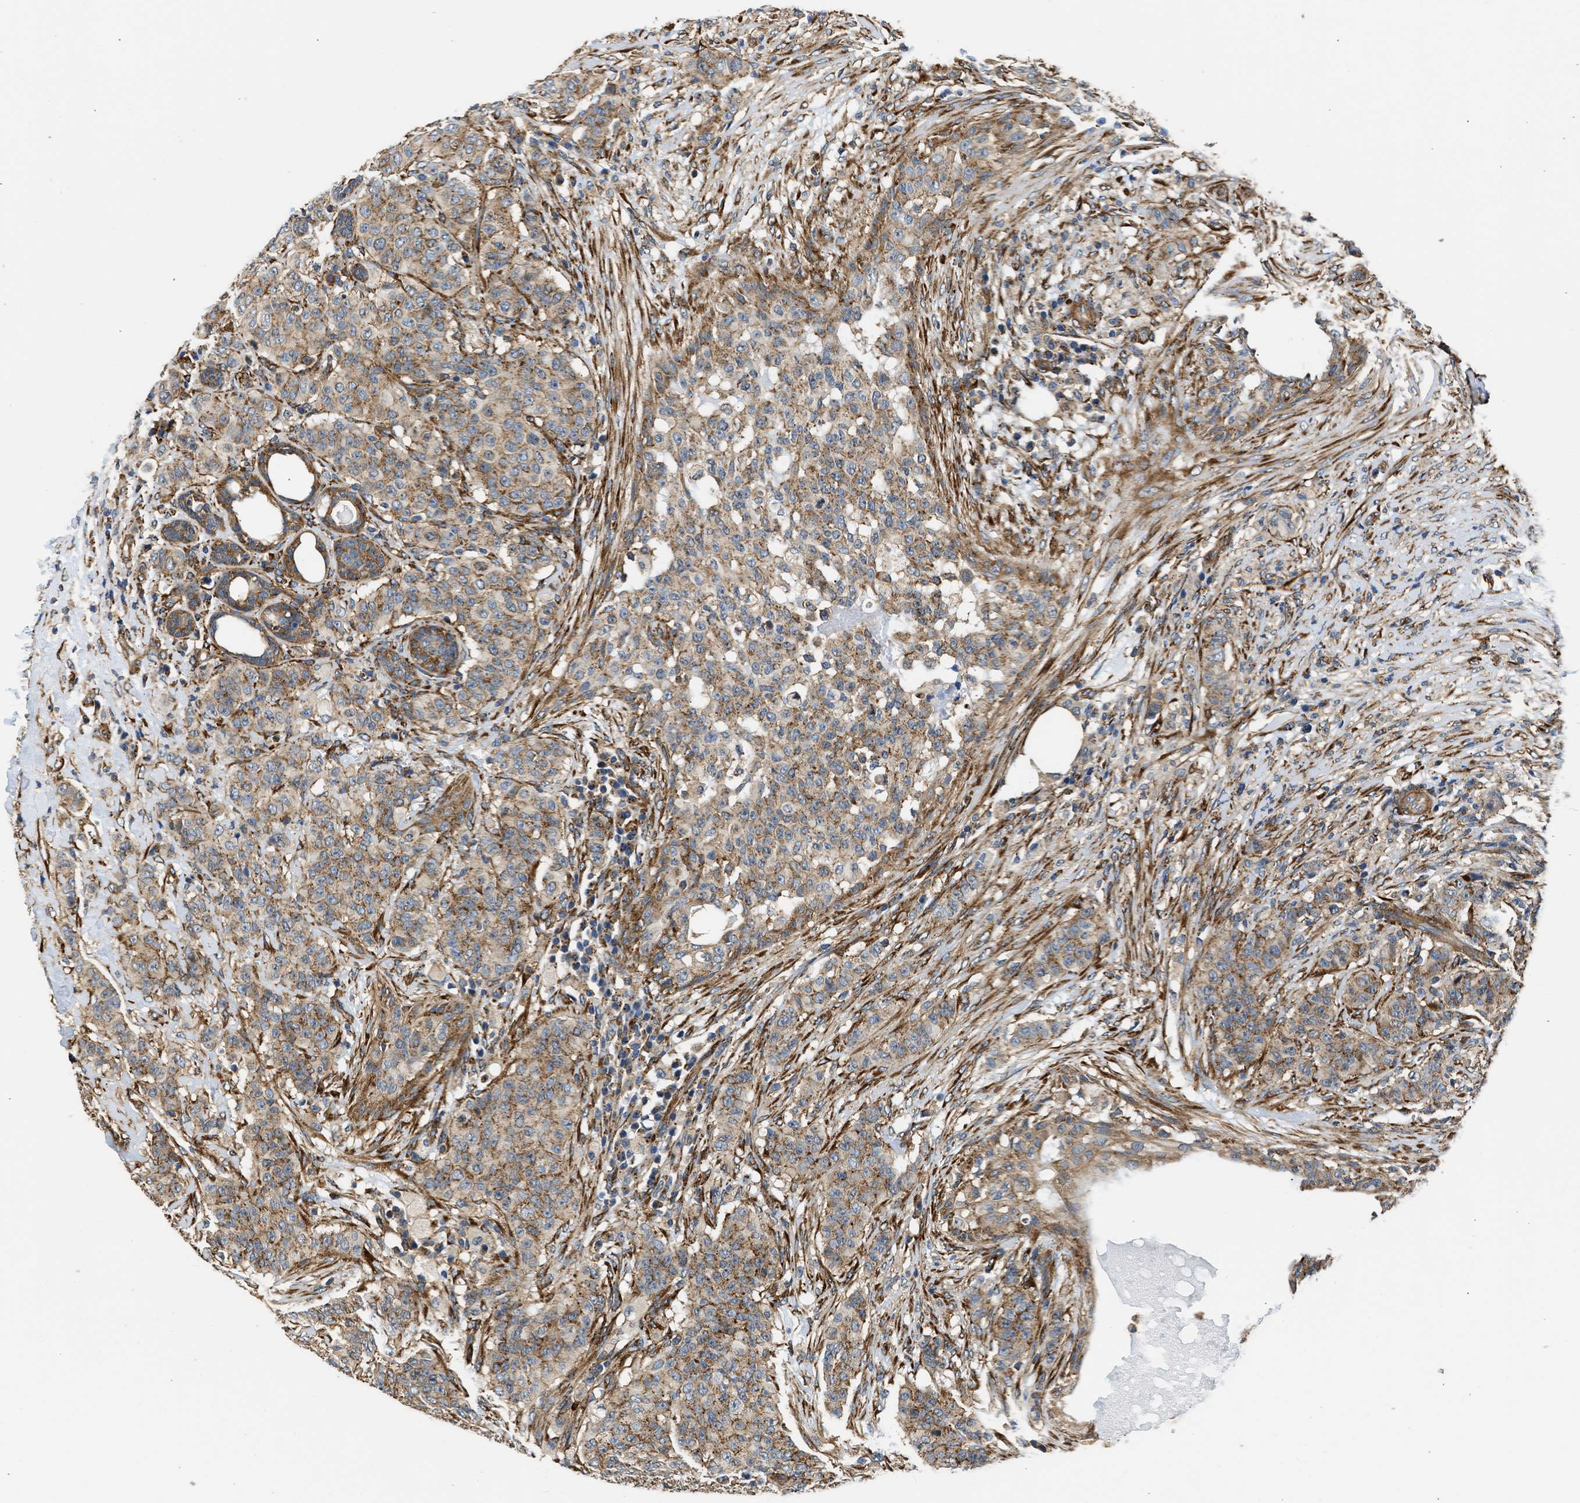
{"staining": {"intensity": "moderate", "quantity": ">75%", "location": "cytoplasmic/membranous"}, "tissue": "breast cancer", "cell_type": "Tumor cells", "image_type": "cancer", "snomed": [{"axis": "morphology", "description": "Normal tissue, NOS"}, {"axis": "morphology", "description": "Duct carcinoma"}, {"axis": "topography", "description": "Breast"}], "caption": "IHC (DAB (3,3'-diaminobenzidine)) staining of human infiltrating ductal carcinoma (breast) displays moderate cytoplasmic/membranous protein staining in approximately >75% of tumor cells.", "gene": "SEPTIN2", "patient": {"sex": "female", "age": 40}}